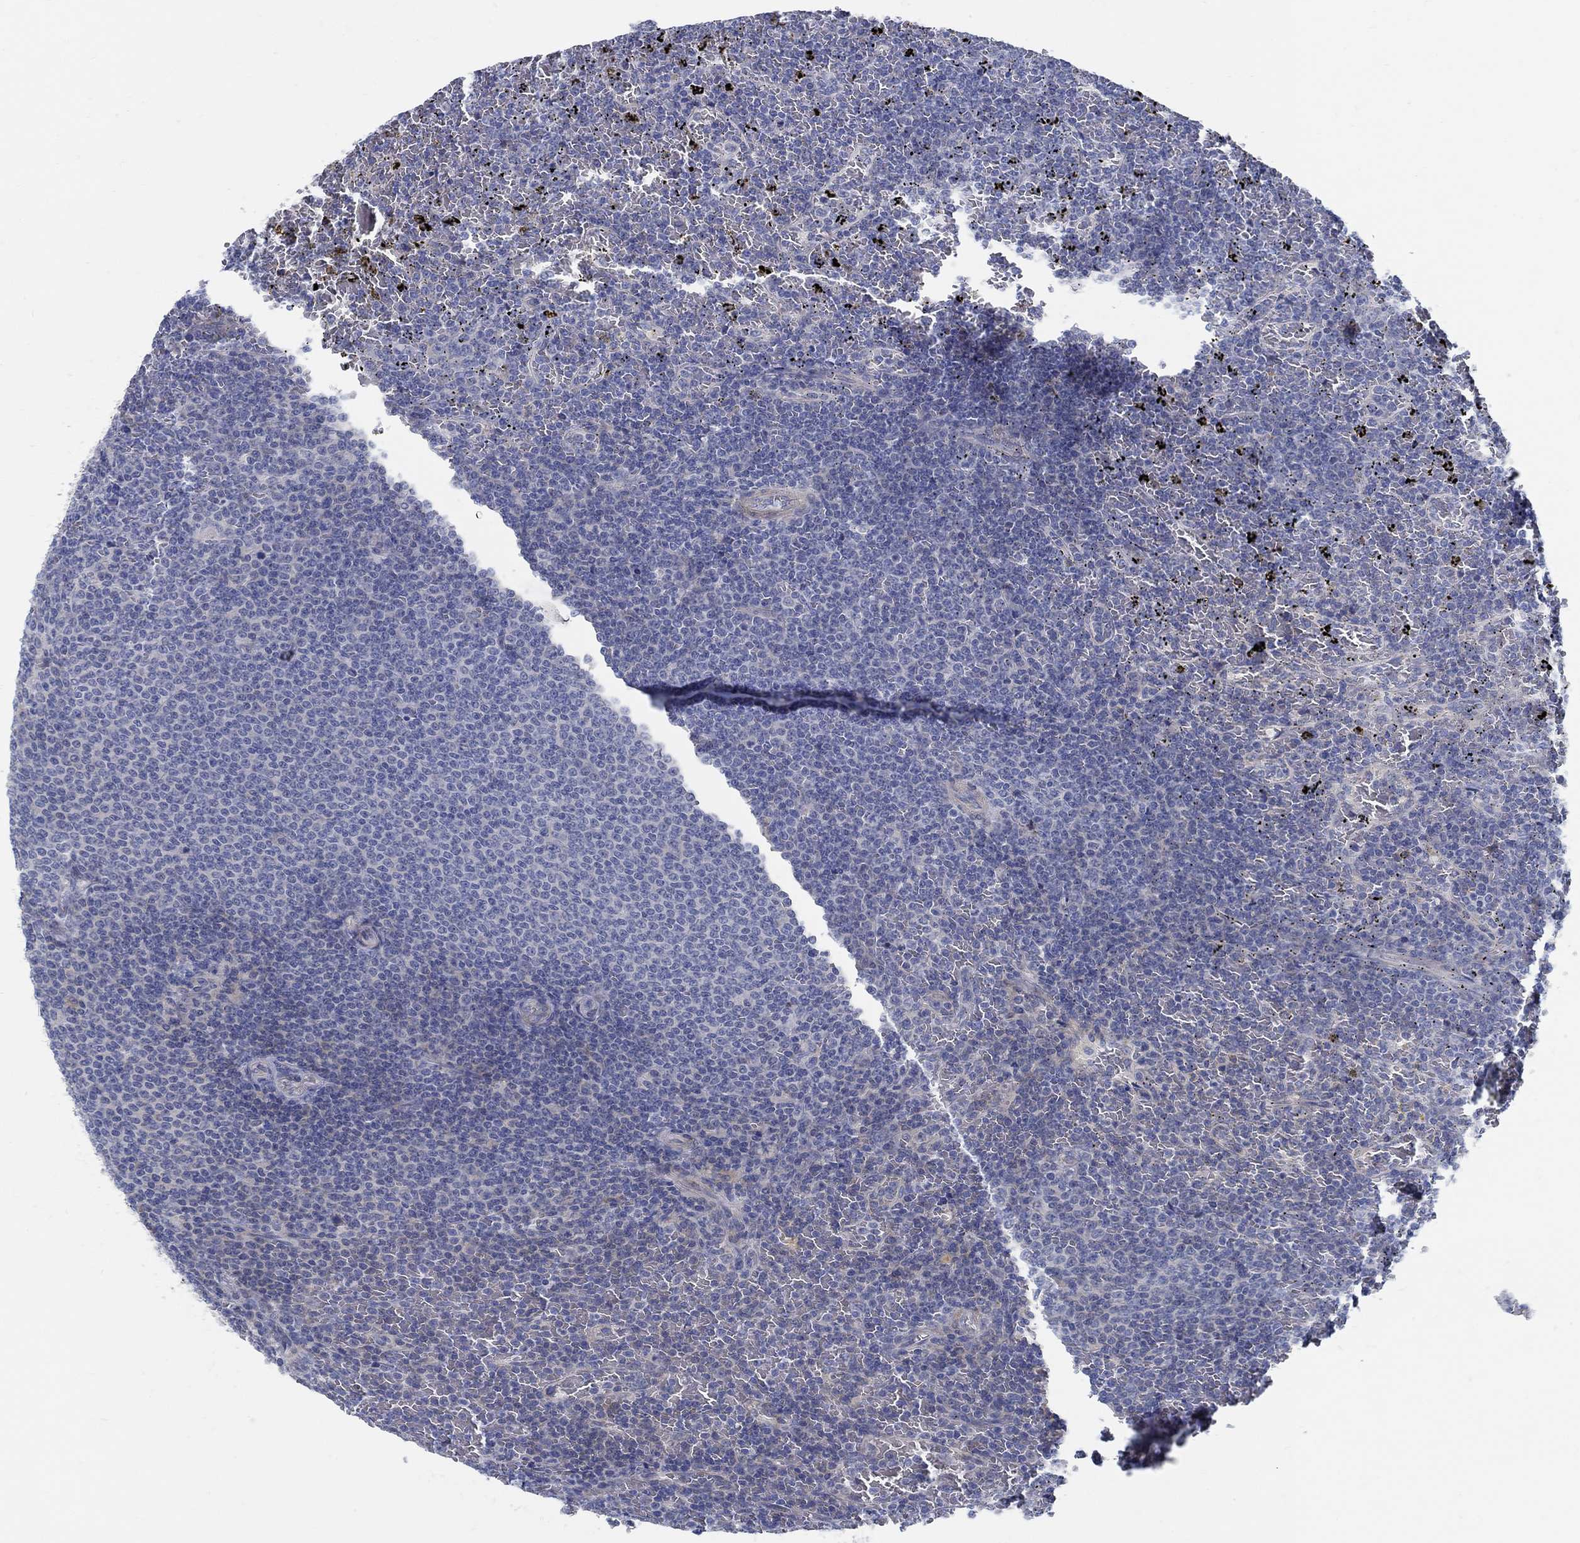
{"staining": {"intensity": "negative", "quantity": "none", "location": "none"}, "tissue": "lymphoma", "cell_type": "Tumor cells", "image_type": "cancer", "snomed": [{"axis": "morphology", "description": "Malignant lymphoma, non-Hodgkin's type, Low grade"}, {"axis": "topography", "description": "Spleen"}], "caption": "Low-grade malignant lymphoma, non-Hodgkin's type stained for a protein using immunohistochemistry (IHC) shows no expression tumor cells.", "gene": "C15orf39", "patient": {"sex": "female", "age": 77}}